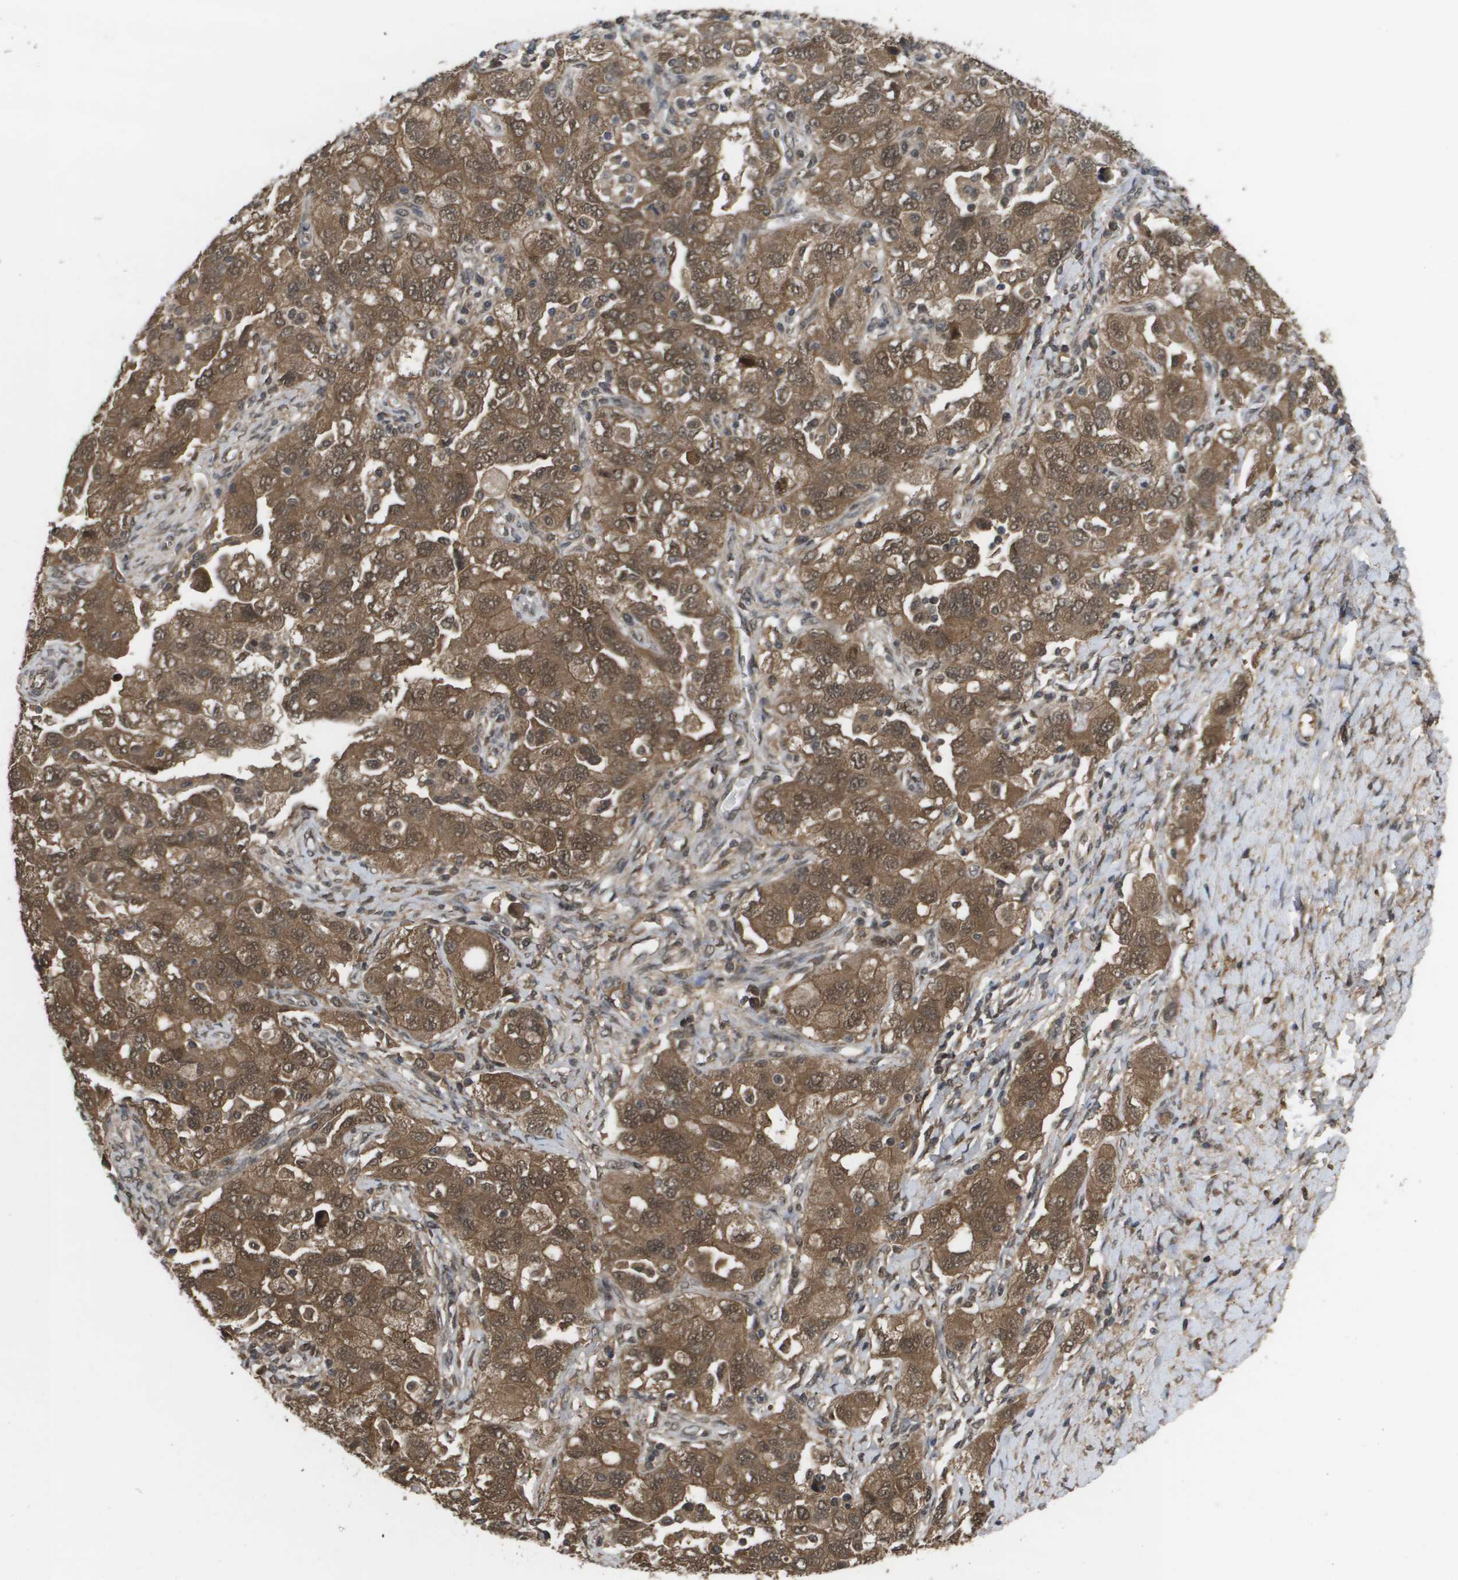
{"staining": {"intensity": "moderate", "quantity": ">75%", "location": "cytoplasmic/membranous,nuclear"}, "tissue": "ovarian cancer", "cell_type": "Tumor cells", "image_type": "cancer", "snomed": [{"axis": "morphology", "description": "Carcinoma, NOS"}, {"axis": "morphology", "description": "Cystadenocarcinoma, serous, NOS"}, {"axis": "topography", "description": "Ovary"}], "caption": "Moderate cytoplasmic/membranous and nuclear positivity for a protein is appreciated in about >75% of tumor cells of ovarian cancer (serous cystadenocarcinoma) using immunohistochemistry.", "gene": "AMBRA1", "patient": {"sex": "female", "age": 69}}